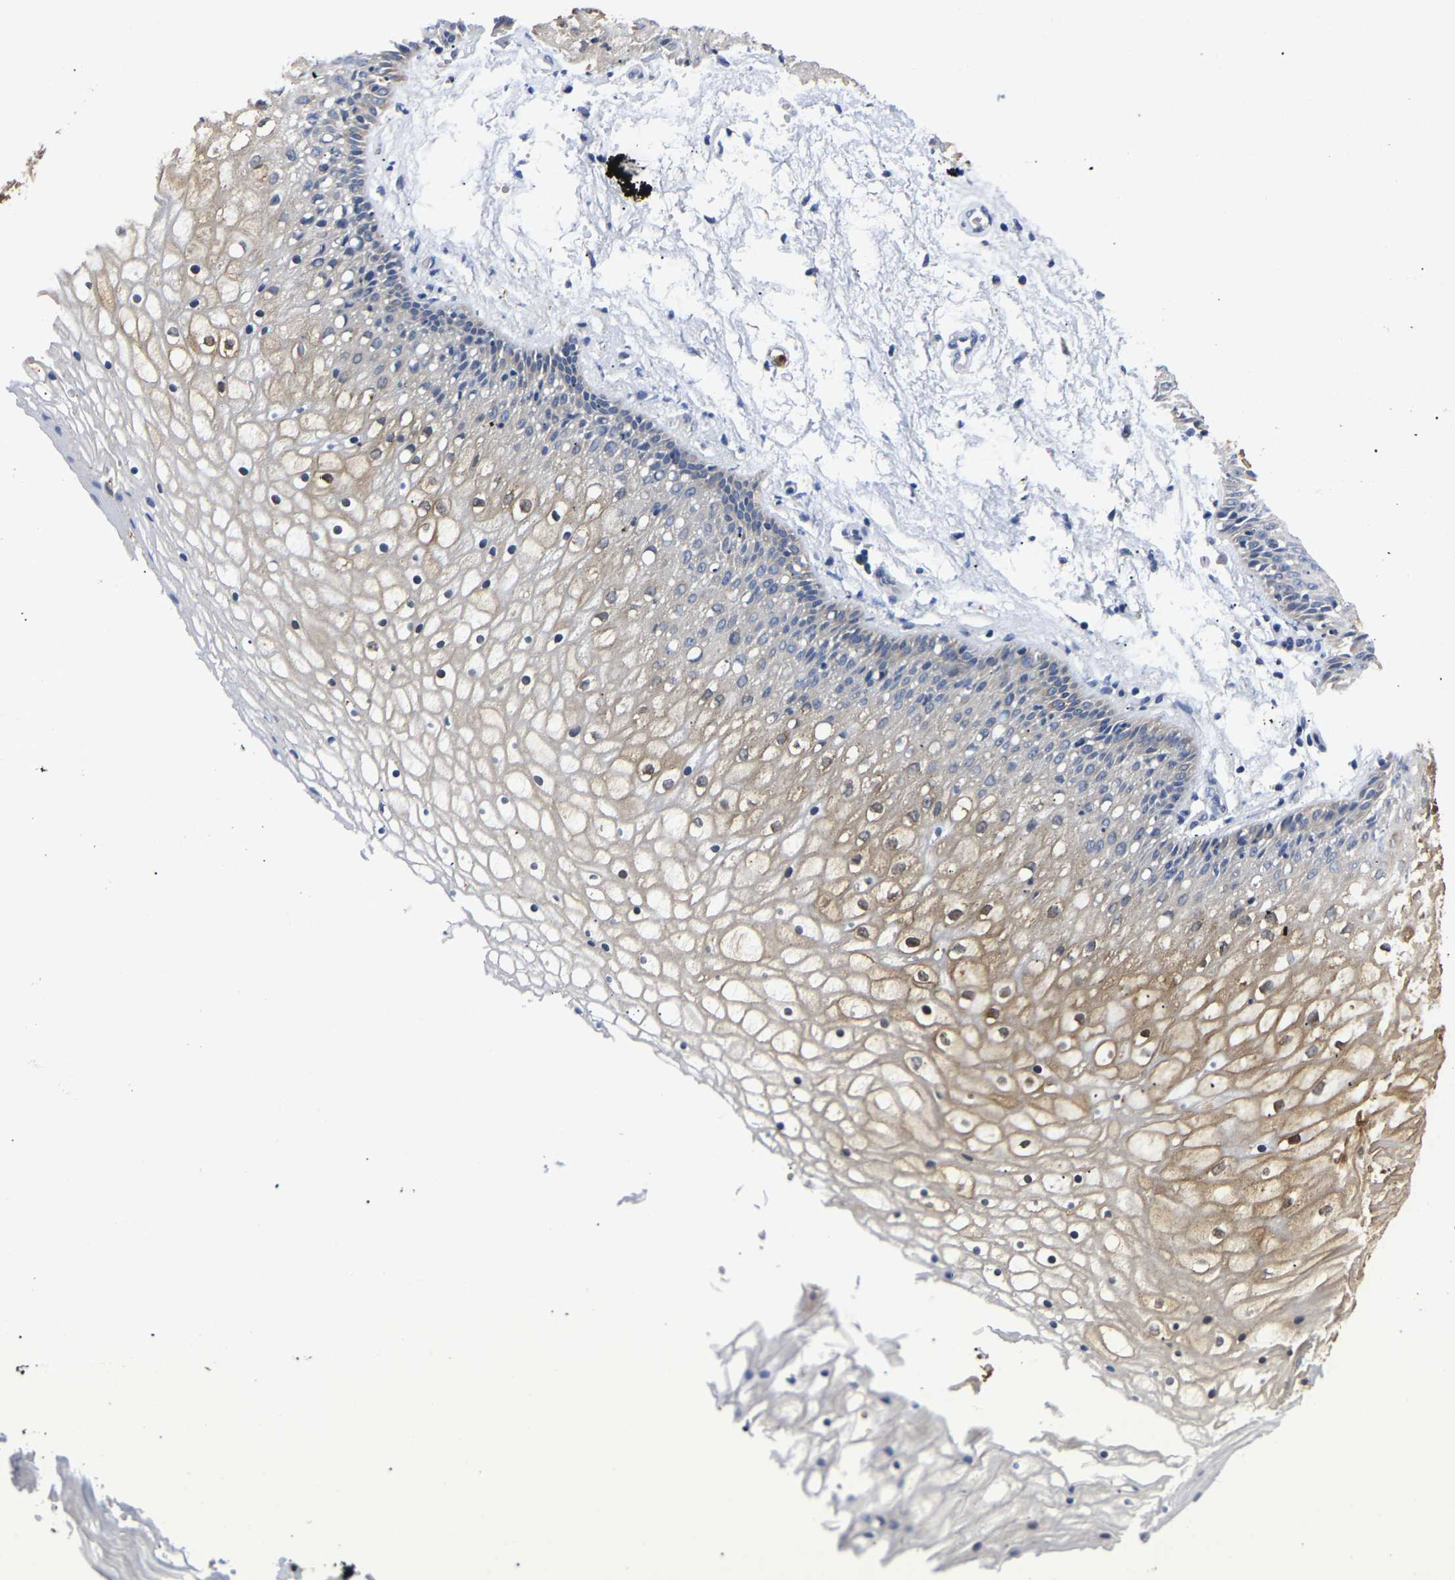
{"staining": {"intensity": "moderate", "quantity": "<25%", "location": "cytoplasmic/membranous"}, "tissue": "vagina", "cell_type": "Squamous epithelial cells", "image_type": "normal", "snomed": [{"axis": "morphology", "description": "Normal tissue, NOS"}, {"axis": "topography", "description": "Vagina"}], "caption": "A brown stain shows moderate cytoplasmic/membranous expression of a protein in squamous epithelial cells of normal human vagina. The protein is stained brown, and the nuclei are stained in blue (DAB IHC with brightfield microscopy, high magnification).", "gene": "TOR1B", "patient": {"sex": "female", "age": 34}}